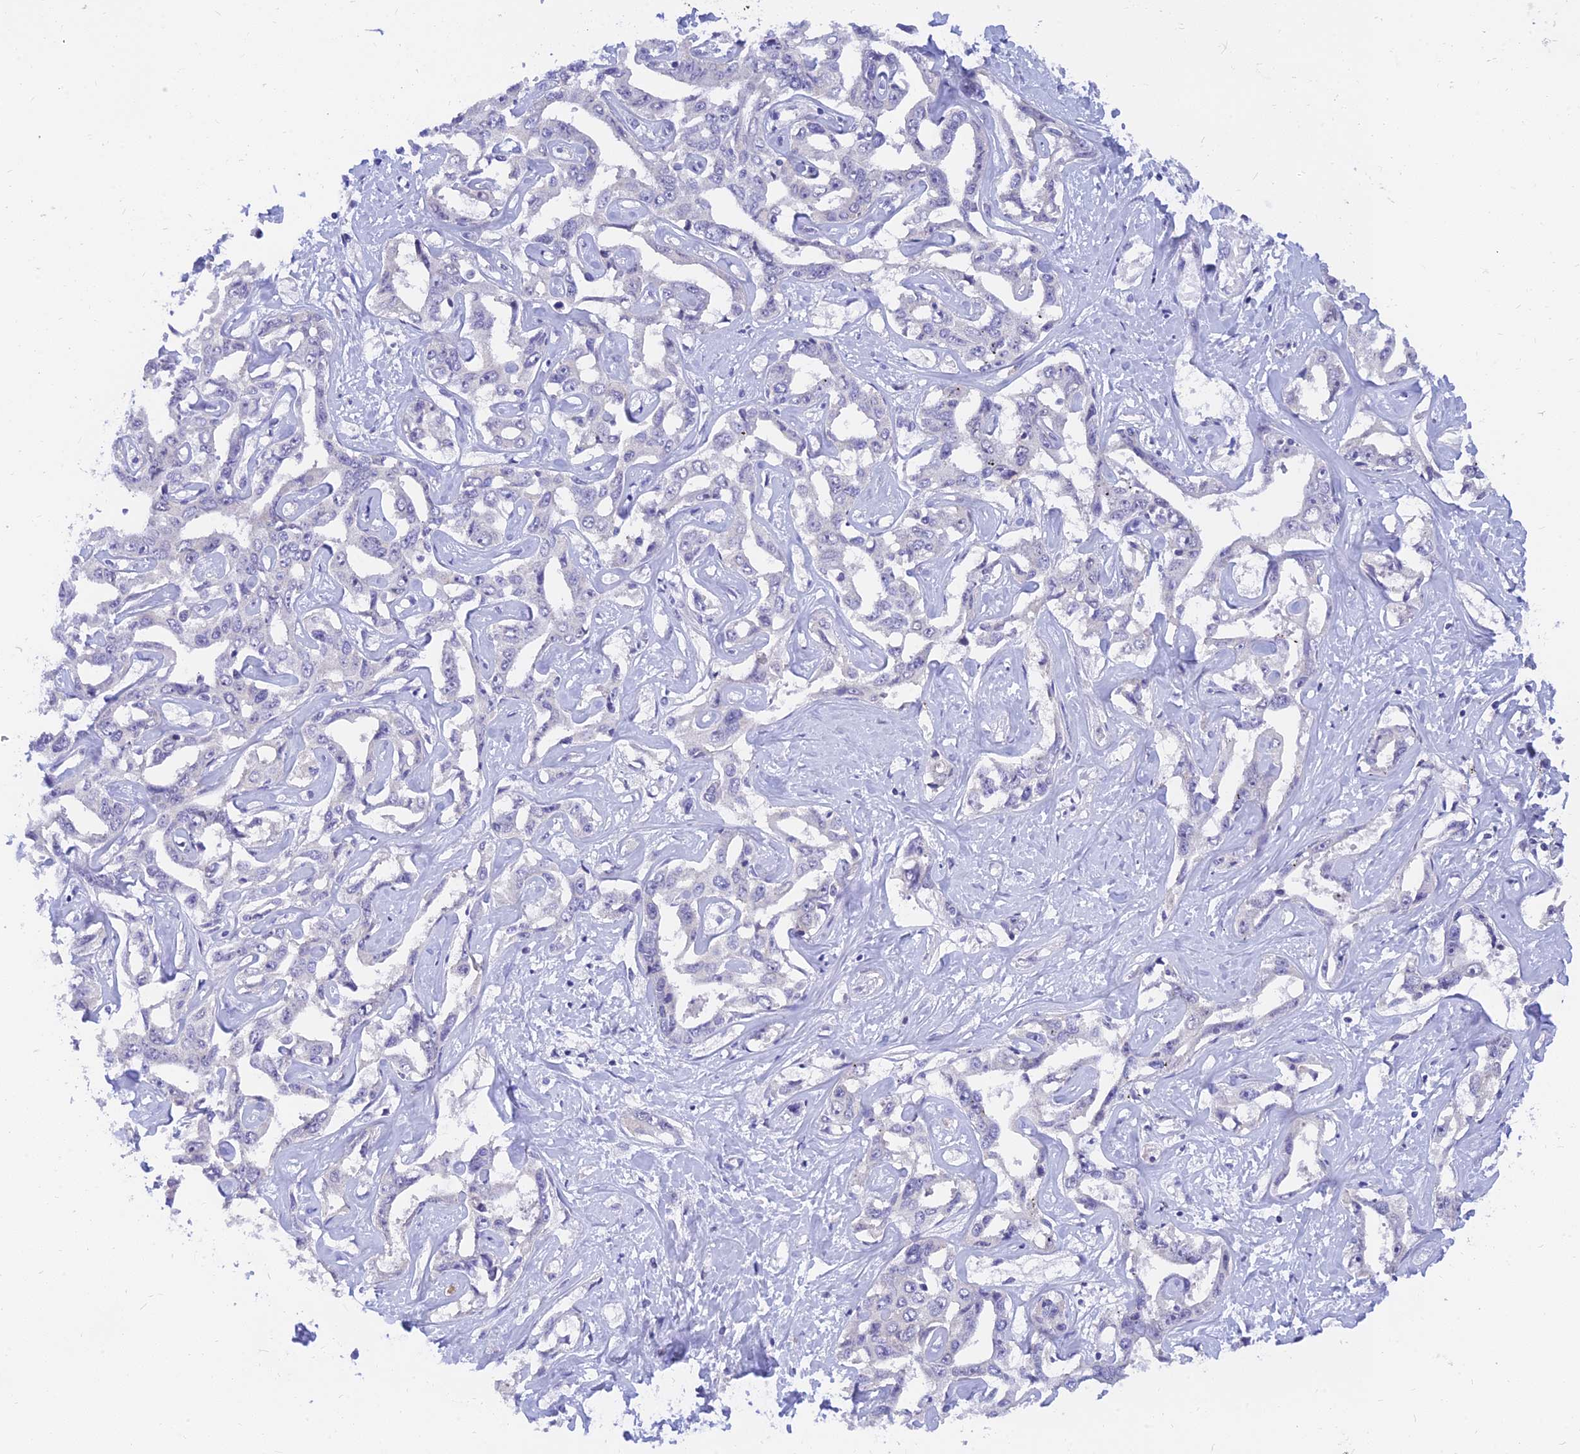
{"staining": {"intensity": "negative", "quantity": "none", "location": "none"}, "tissue": "liver cancer", "cell_type": "Tumor cells", "image_type": "cancer", "snomed": [{"axis": "morphology", "description": "Cholangiocarcinoma"}, {"axis": "topography", "description": "Liver"}], "caption": "An IHC image of liver cancer is shown. There is no staining in tumor cells of liver cancer. The staining is performed using DAB brown chromogen with nuclei counter-stained in using hematoxylin.", "gene": "TMEM161B", "patient": {"sex": "male", "age": 59}}